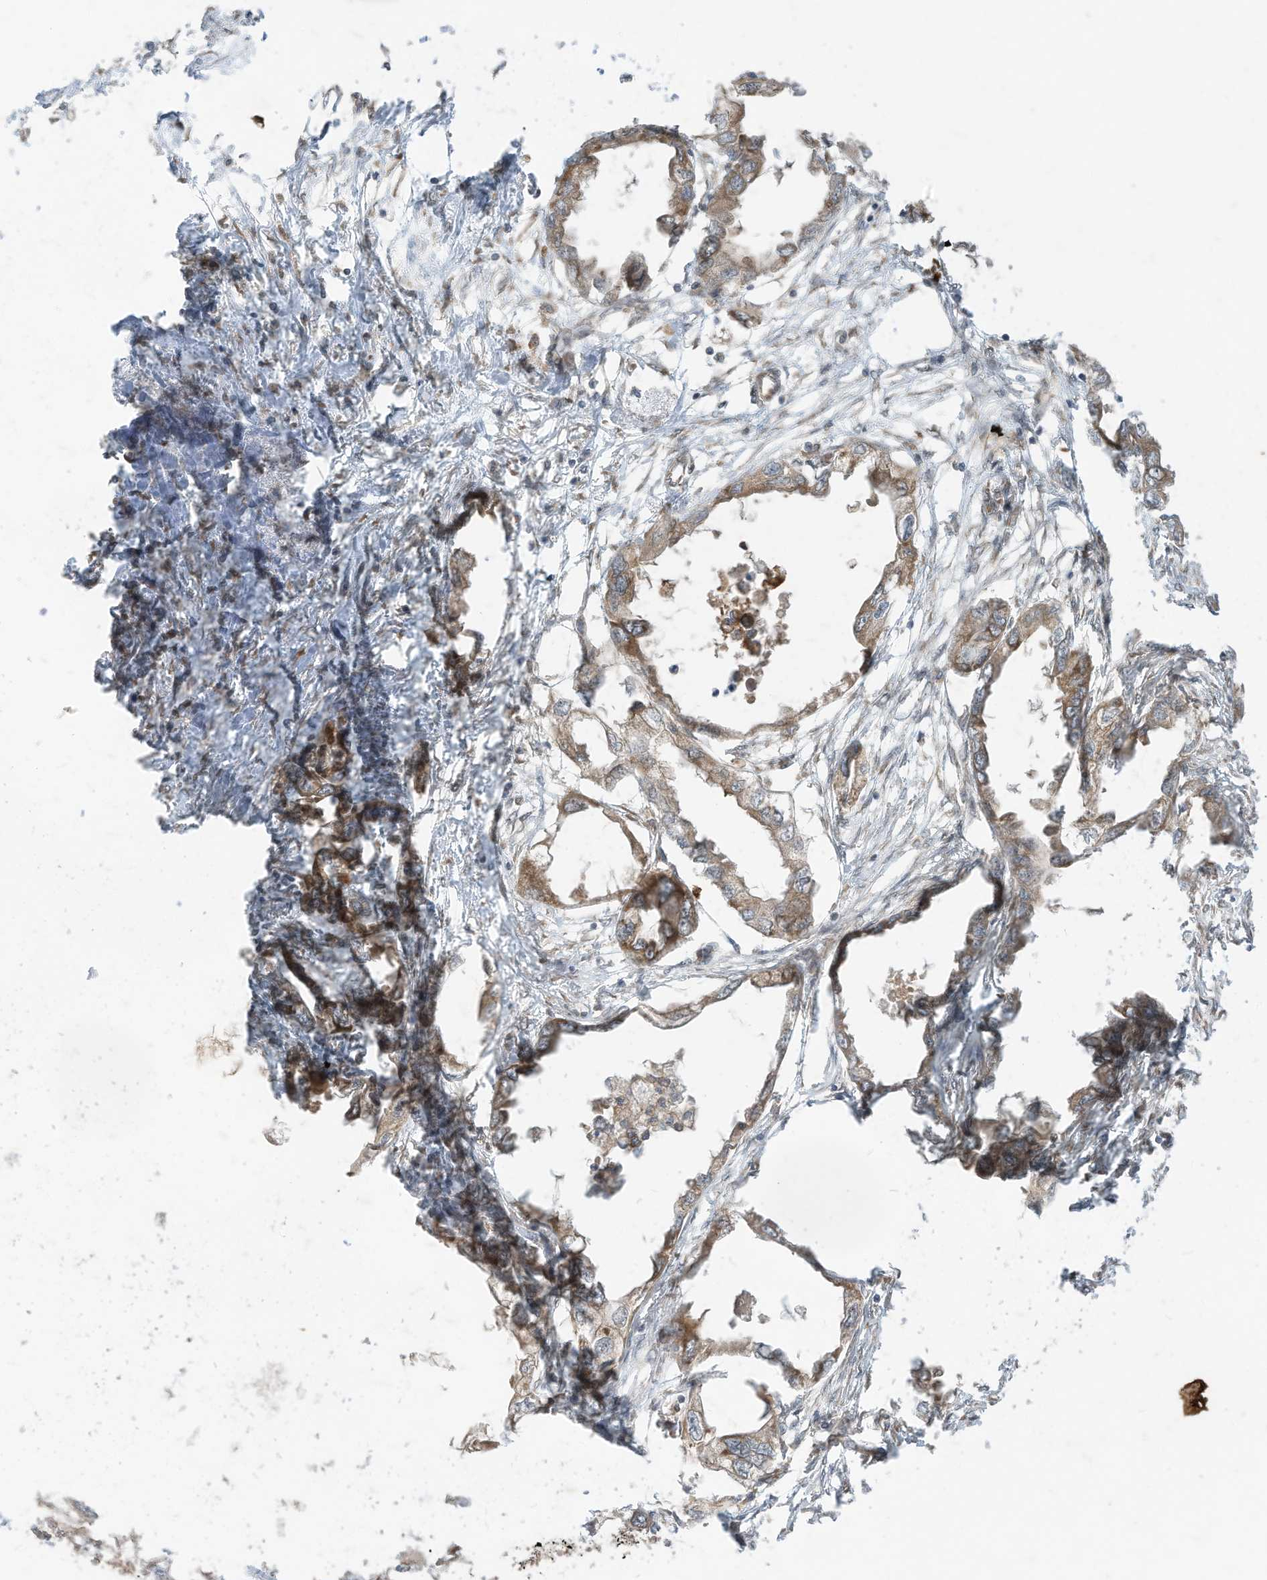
{"staining": {"intensity": "moderate", "quantity": ">75%", "location": "cytoplasmic/membranous"}, "tissue": "endometrial cancer", "cell_type": "Tumor cells", "image_type": "cancer", "snomed": [{"axis": "morphology", "description": "Adenocarcinoma, NOS"}, {"axis": "morphology", "description": "Adenocarcinoma, metastatic, NOS"}, {"axis": "topography", "description": "Adipose tissue"}, {"axis": "topography", "description": "Endometrium"}], "caption": "A brown stain shows moderate cytoplasmic/membranous staining of a protein in human endometrial metastatic adenocarcinoma tumor cells.", "gene": "TRIM67", "patient": {"sex": "female", "age": 67}}